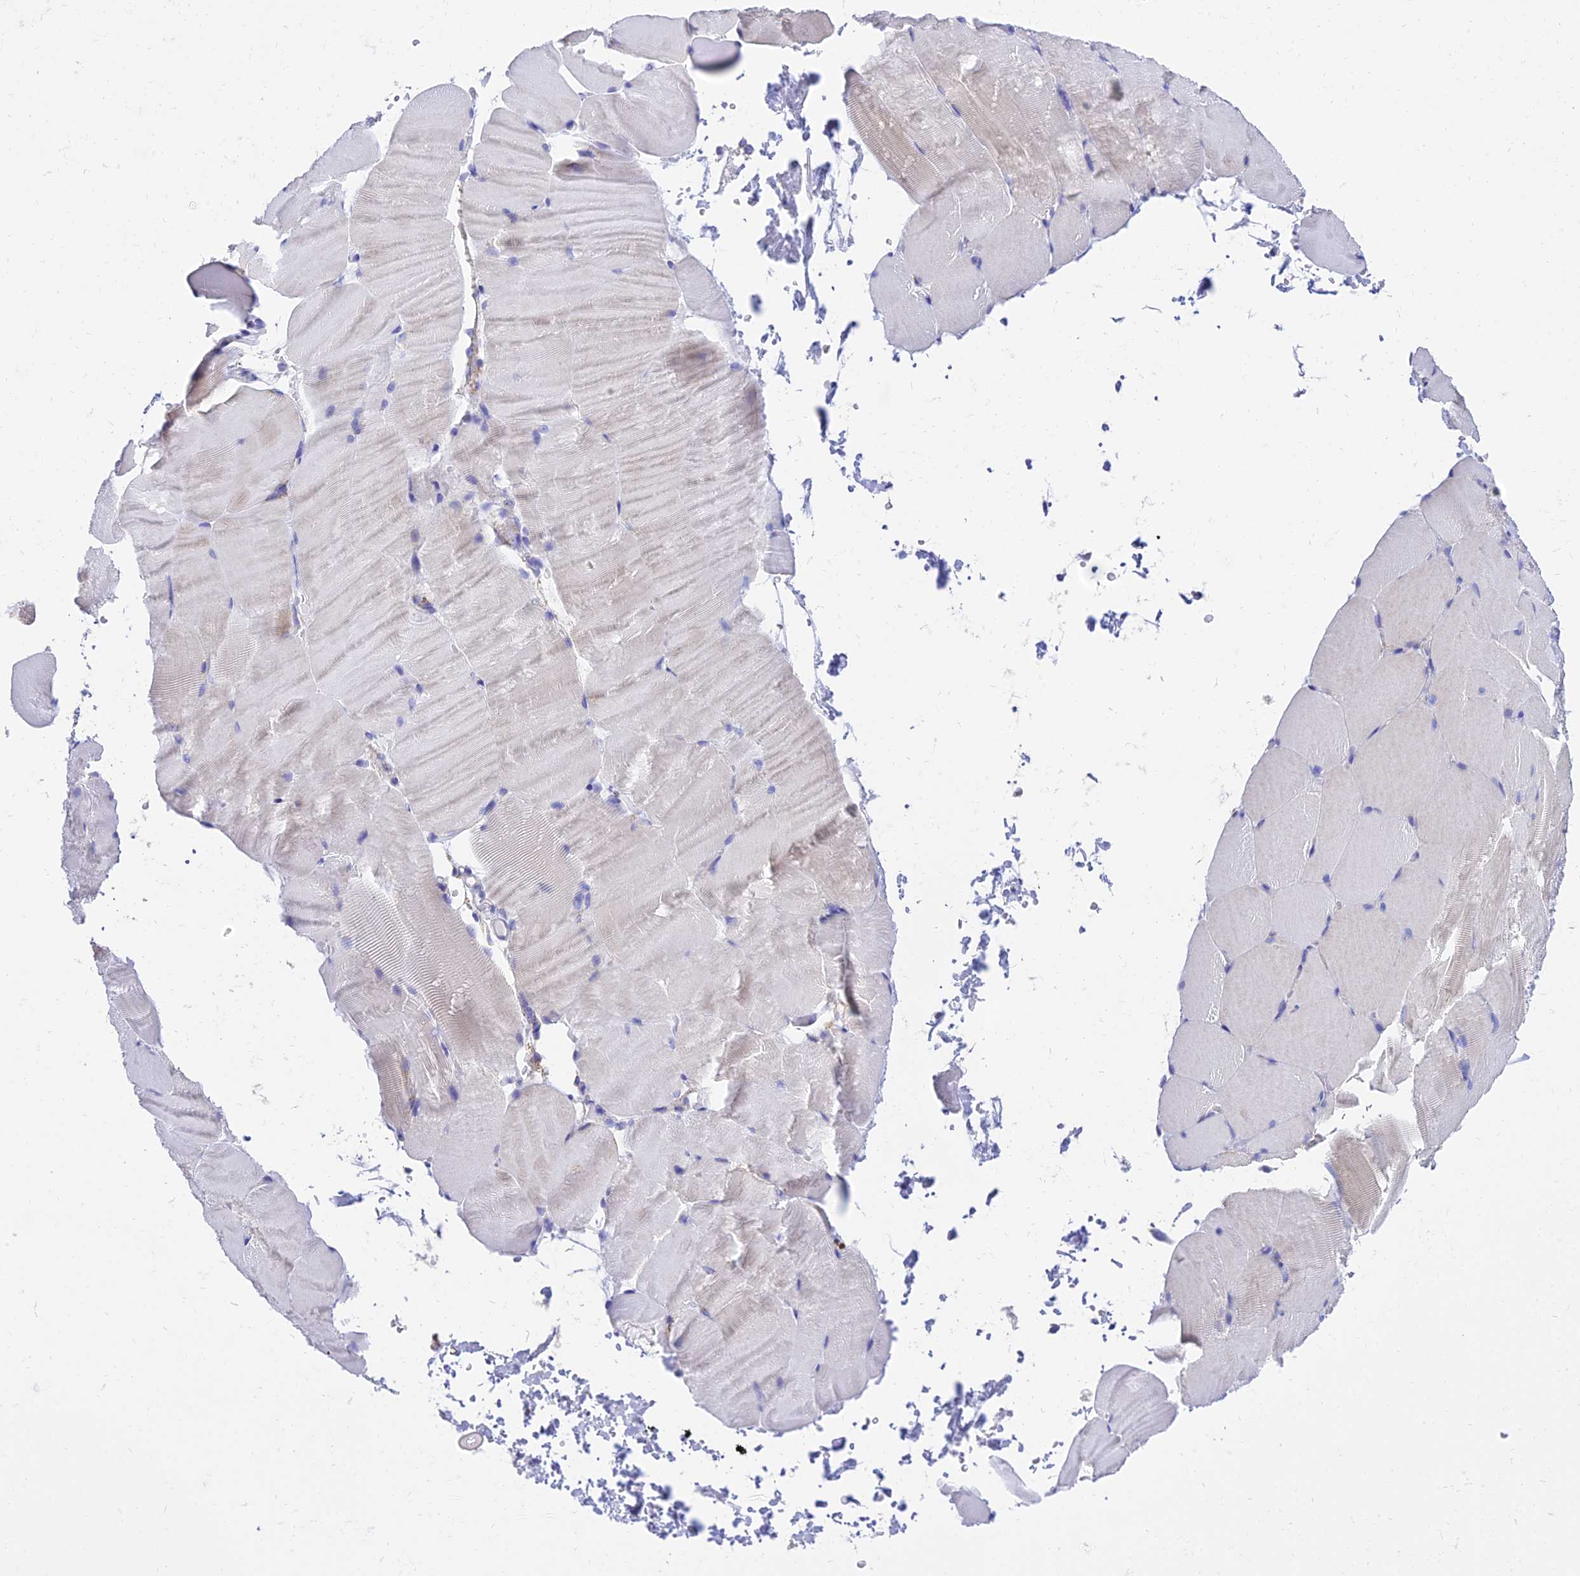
{"staining": {"intensity": "negative", "quantity": "none", "location": "none"}, "tissue": "skeletal muscle", "cell_type": "Myocytes", "image_type": "normal", "snomed": [{"axis": "morphology", "description": "Normal tissue, NOS"}, {"axis": "topography", "description": "Skeletal muscle"}, {"axis": "topography", "description": "Parathyroid gland"}], "caption": "Immunohistochemical staining of unremarkable skeletal muscle demonstrates no significant staining in myocytes.", "gene": "PKN3", "patient": {"sex": "female", "age": 37}}